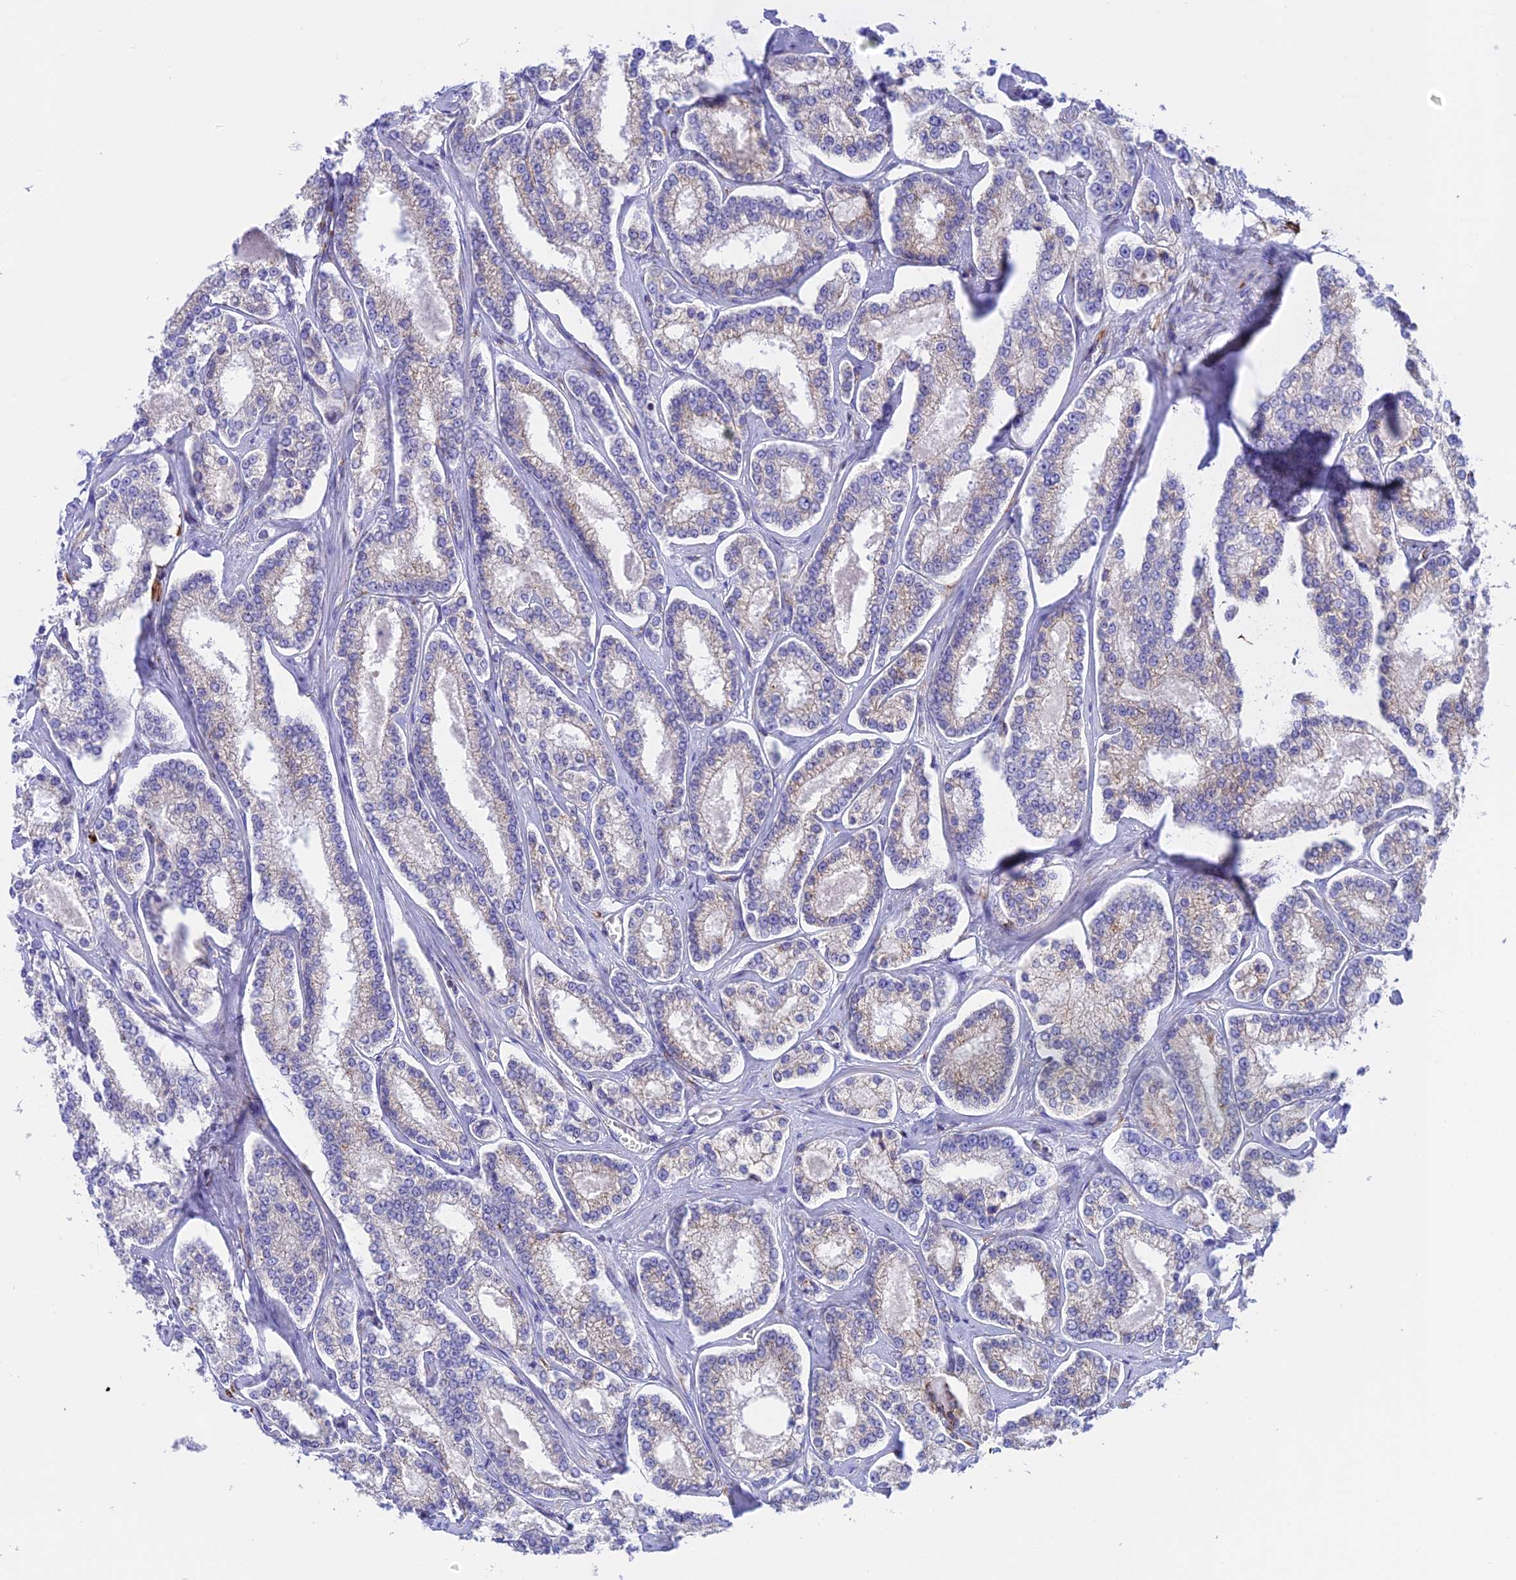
{"staining": {"intensity": "weak", "quantity": "<25%", "location": "cytoplasmic/membranous"}, "tissue": "prostate cancer", "cell_type": "Tumor cells", "image_type": "cancer", "snomed": [{"axis": "morphology", "description": "Normal tissue, NOS"}, {"axis": "morphology", "description": "Adenocarcinoma, High grade"}, {"axis": "topography", "description": "Prostate"}], "caption": "Protein analysis of prostate adenocarcinoma (high-grade) displays no significant expression in tumor cells.", "gene": "TUBGCP6", "patient": {"sex": "male", "age": 83}}